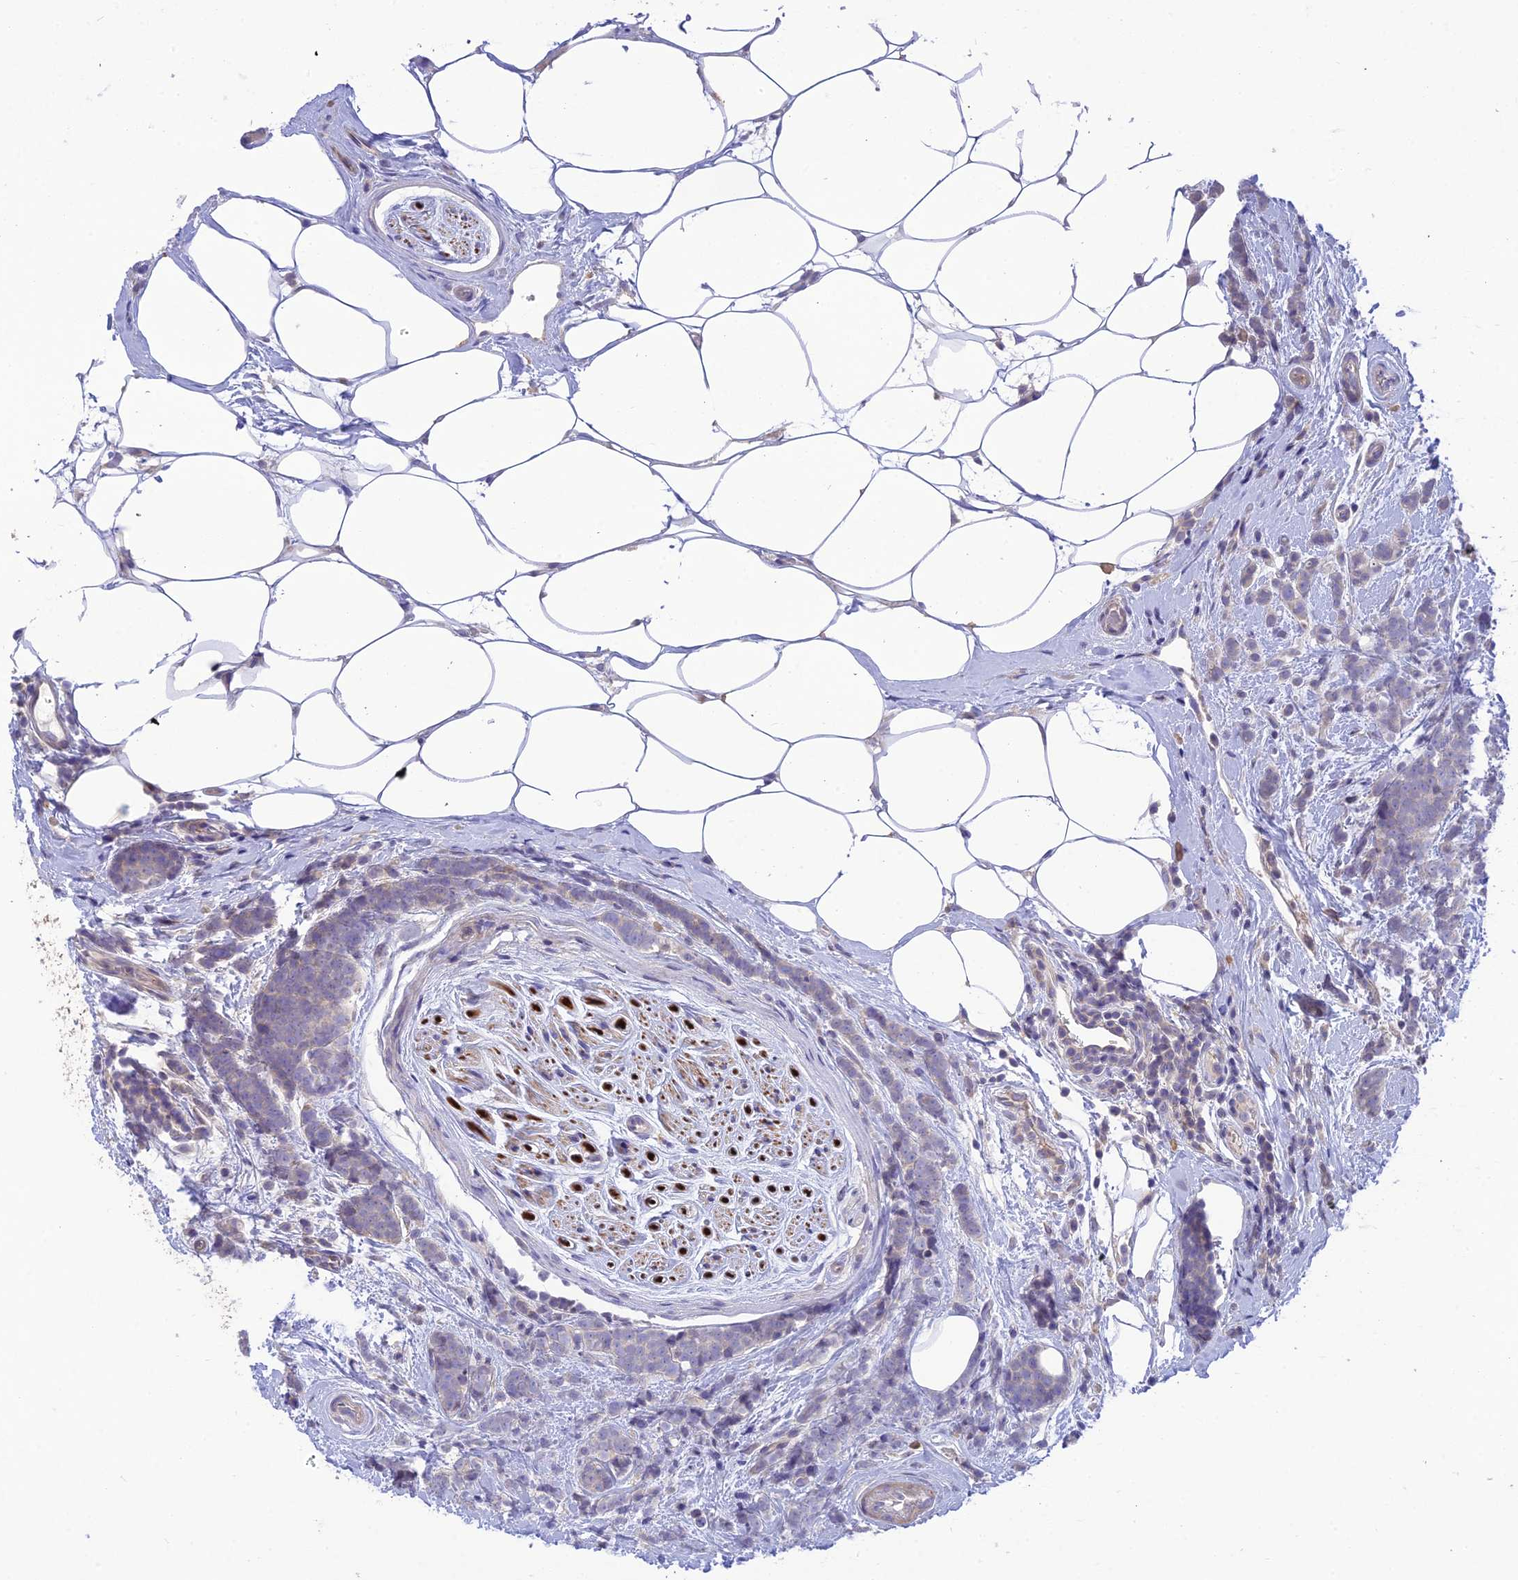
{"staining": {"intensity": "negative", "quantity": "none", "location": "none"}, "tissue": "breast cancer", "cell_type": "Tumor cells", "image_type": "cancer", "snomed": [{"axis": "morphology", "description": "Lobular carcinoma"}, {"axis": "topography", "description": "Breast"}], "caption": "Immunohistochemistry of human breast cancer exhibits no positivity in tumor cells.", "gene": "BMT2", "patient": {"sex": "female", "age": 58}}